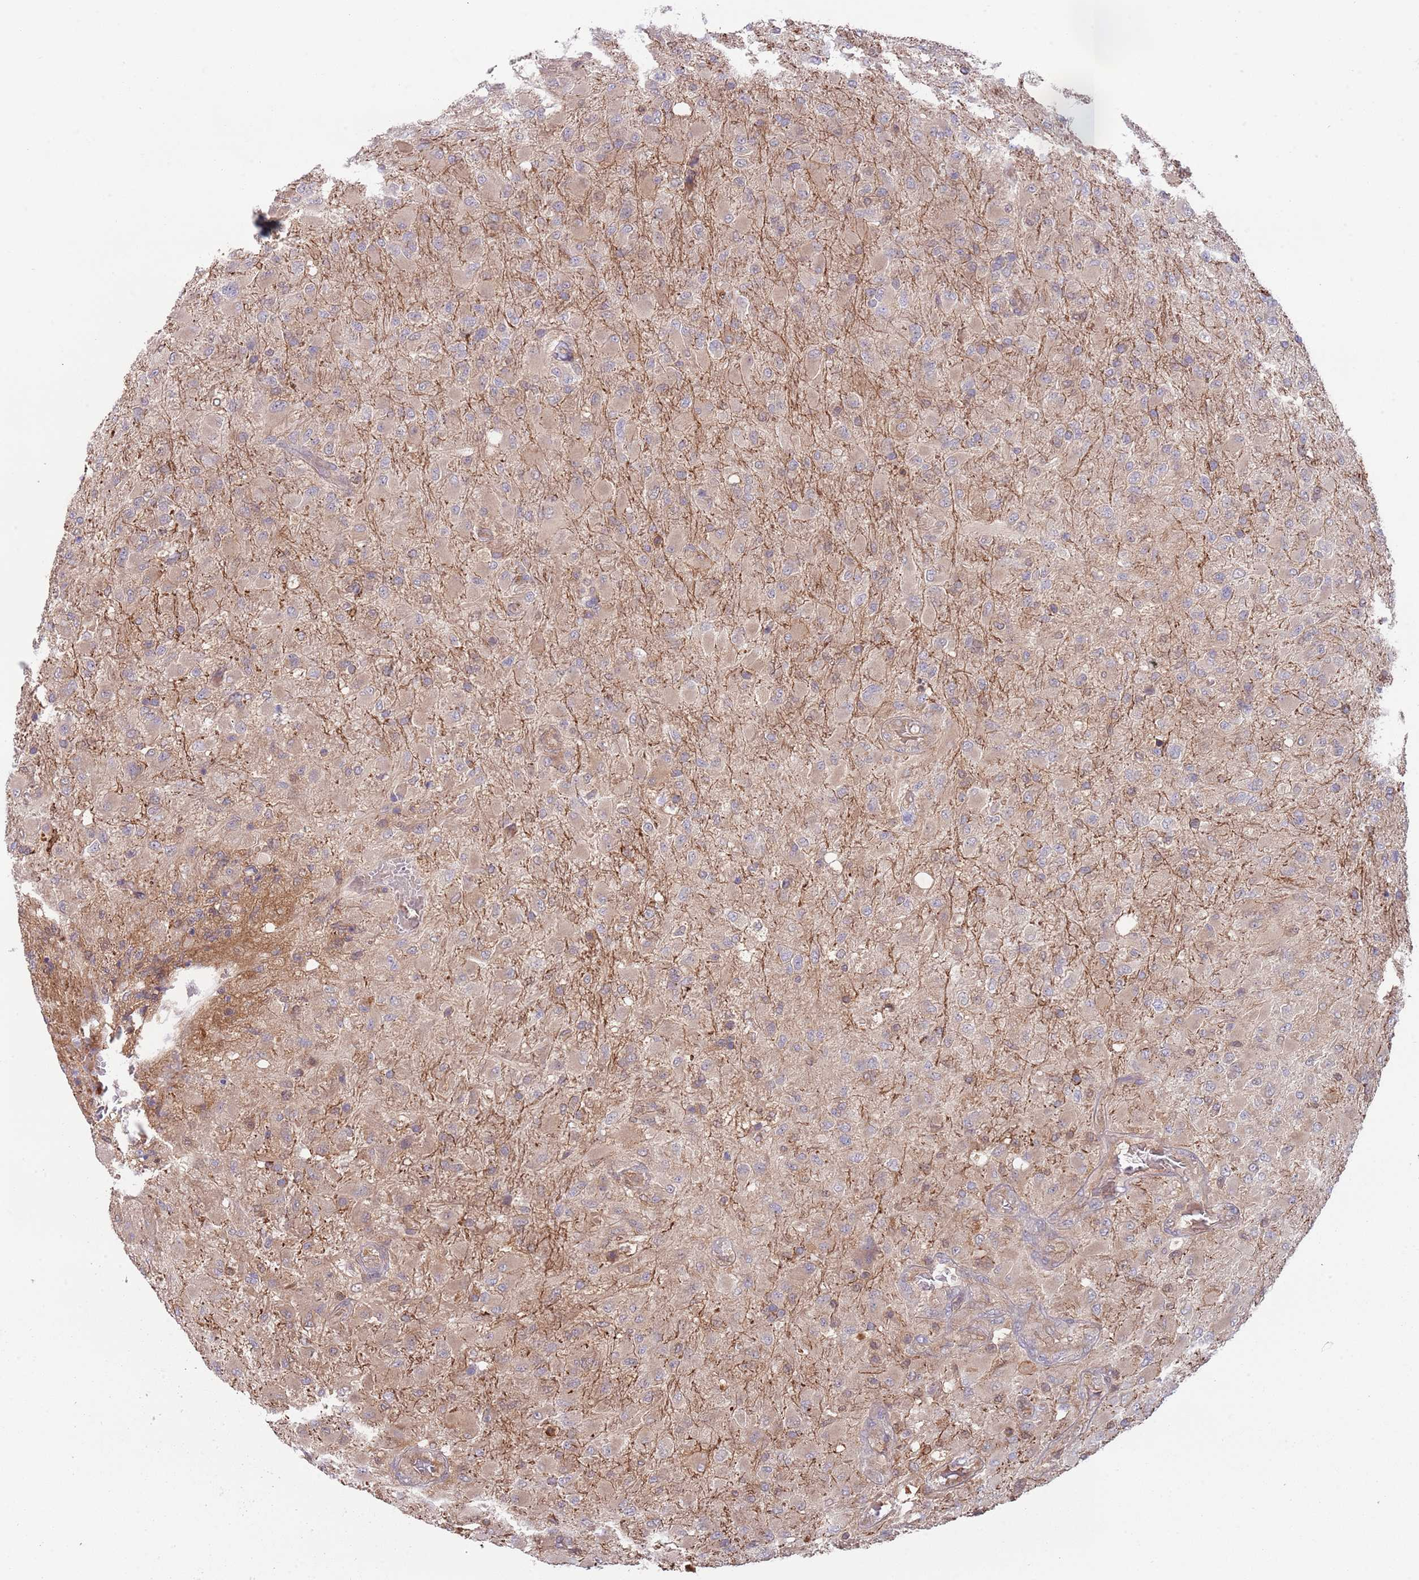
{"staining": {"intensity": "negative", "quantity": "none", "location": "none"}, "tissue": "glioma", "cell_type": "Tumor cells", "image_type": "cancer", "snomed": [{"axis": "morphology", "description": "Glioma, malignant, Low grade"}, {"axis": "topography", "description": "Brain"}], "caption": "Micrograph shows no significant protein staining in tumor cells of malignant glioma (low-grade). (DAB (3,3'-diaminobenzidine) immunohistochemistry visualized using brightfield microscopy, high magnification).", "gene": "GSDMD", "patient": {"sex": "male", "age": 65}}